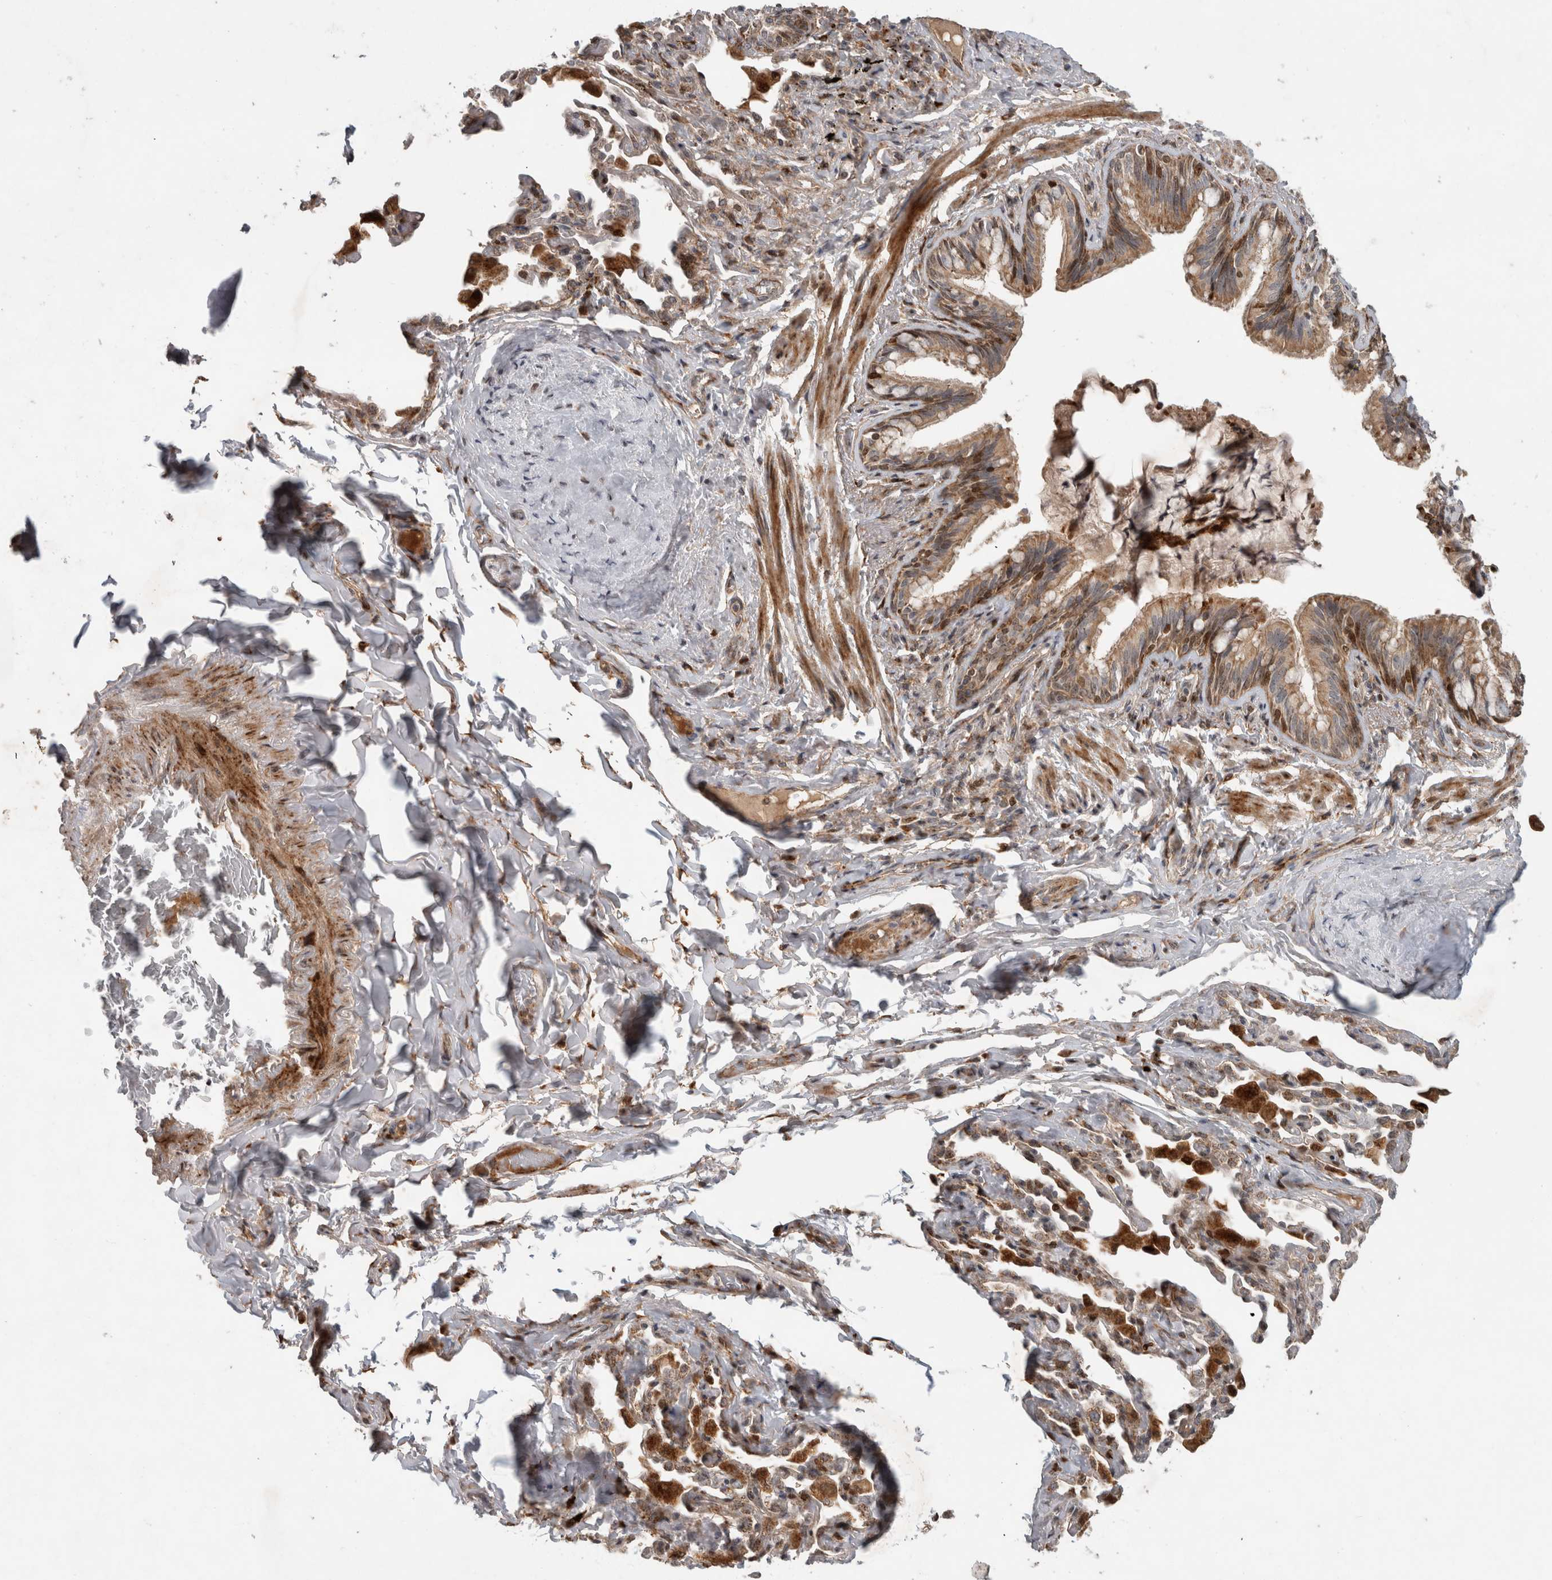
{"staining": {"intensity": "strong", "quantity": "25%-75%", "location": "cytoplasmic/membranous,nuclear"}, "tissue": "bronchus", "cell_type": "Respiratory epithelial cells", "image_type": "normal", "snomed": [{"axis": "morphology", "description": "Normal tissue, NOS"}, {"axis": "morphology", "description": "Inflammation, NOS"}, {"axis": "topography", "description": "Bronchus"}, {"axis": "topography", "description": "Lung"}], "caption": "Protein expression analysis of unremarkable bronchus displays strong cytoplasmic/membranous,nuclear staining in approximately 25%-75% of respiratory epithelial cells.", "gene": "INSRR", "patient": {"sex": "female", "age": 46}}